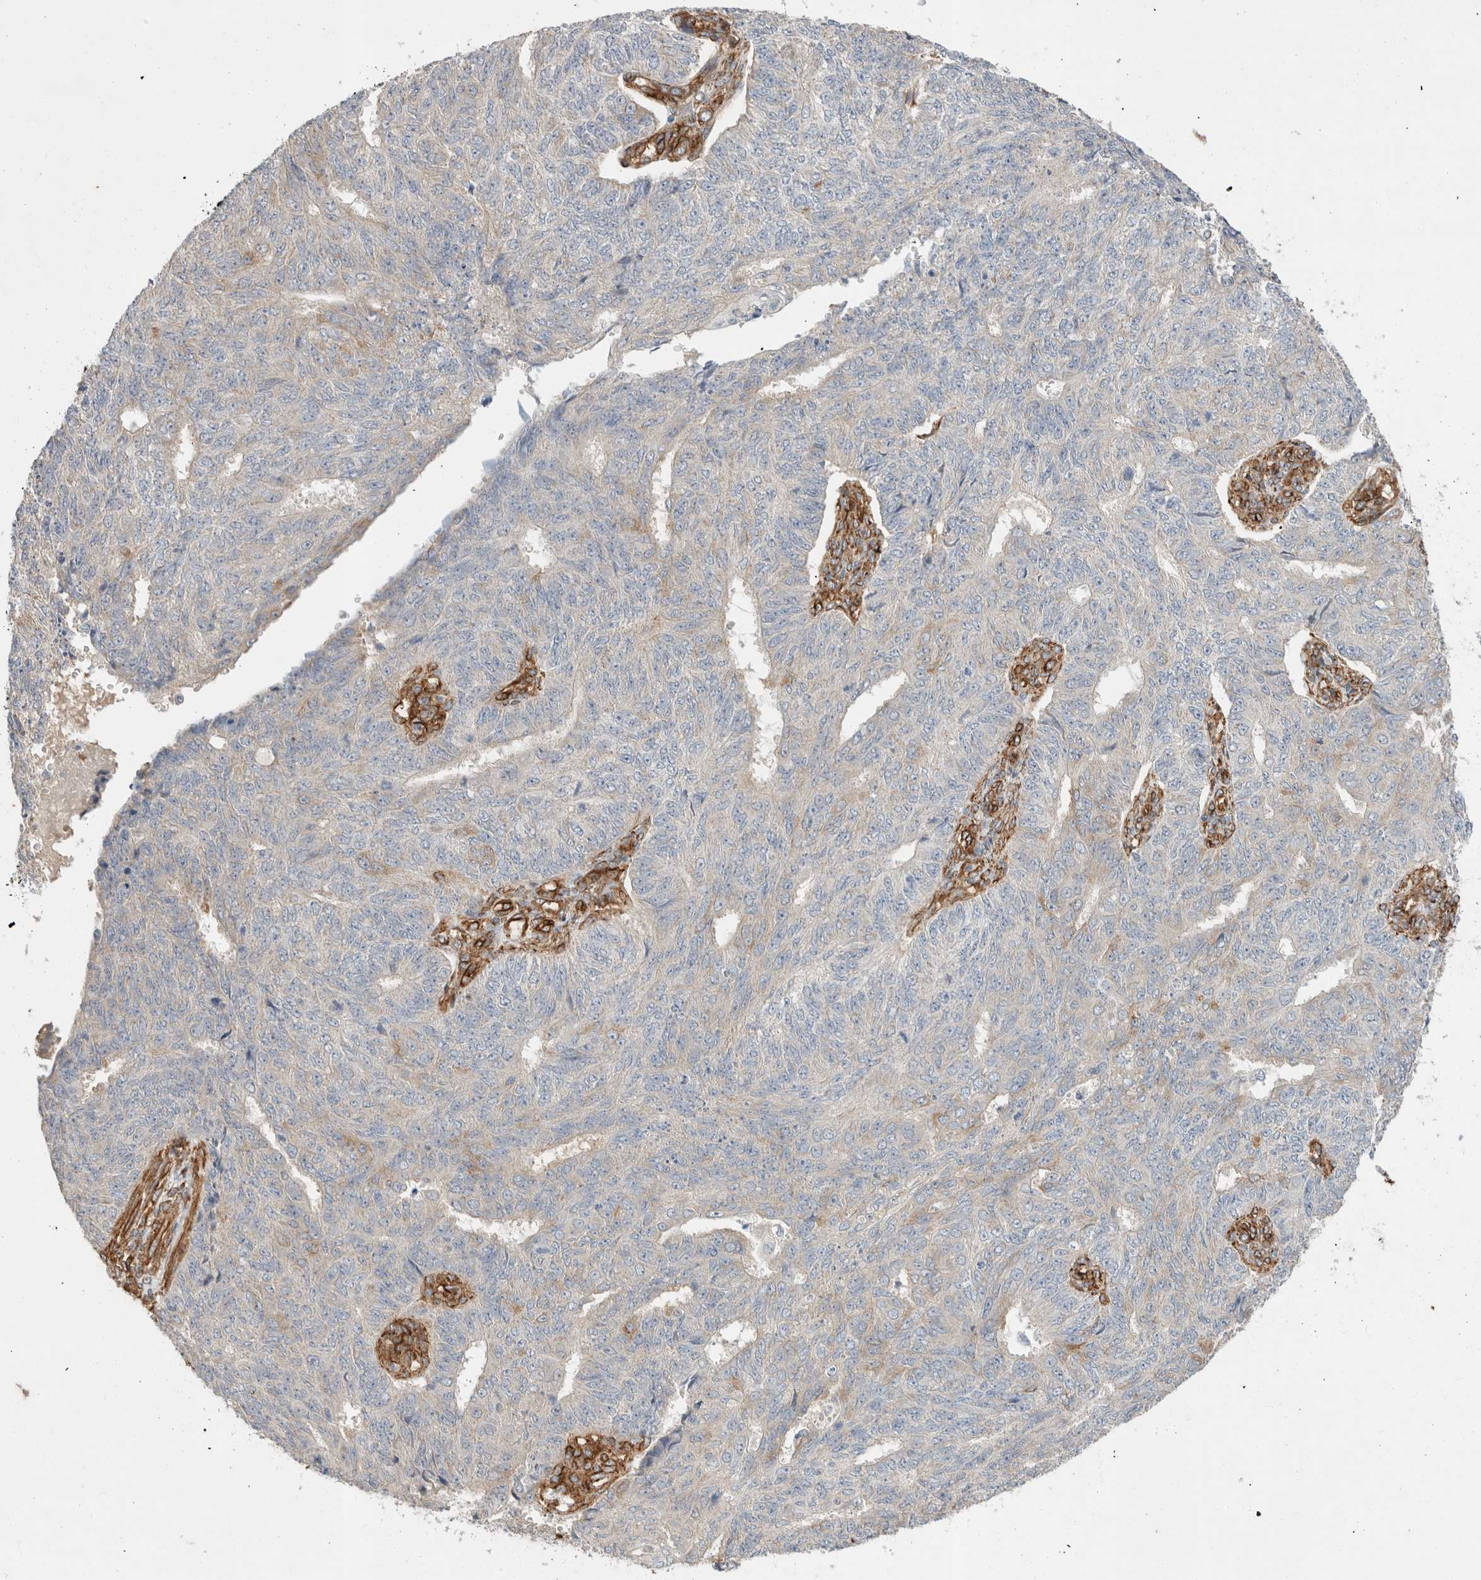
{"staining": {"intensity": "negative", "quantity": "none", "location": "none"}, "tissue": "endometrial cancer", "cell_type": "Tumor cells", "image_type": "cancer", "snomed": [{"axis": "morphology", "description": "Adenocarcinoma, NOS"}, {"axis": "topography", "description": "Endometrium"}], "caption": "Immunohistochemistry (IHC) of human endometrial cancer (adenocarcinoma) exhibits no expression in tumor cells.", "gene": "JMJD4", "patient": {"sex": "female", "age": 32}}